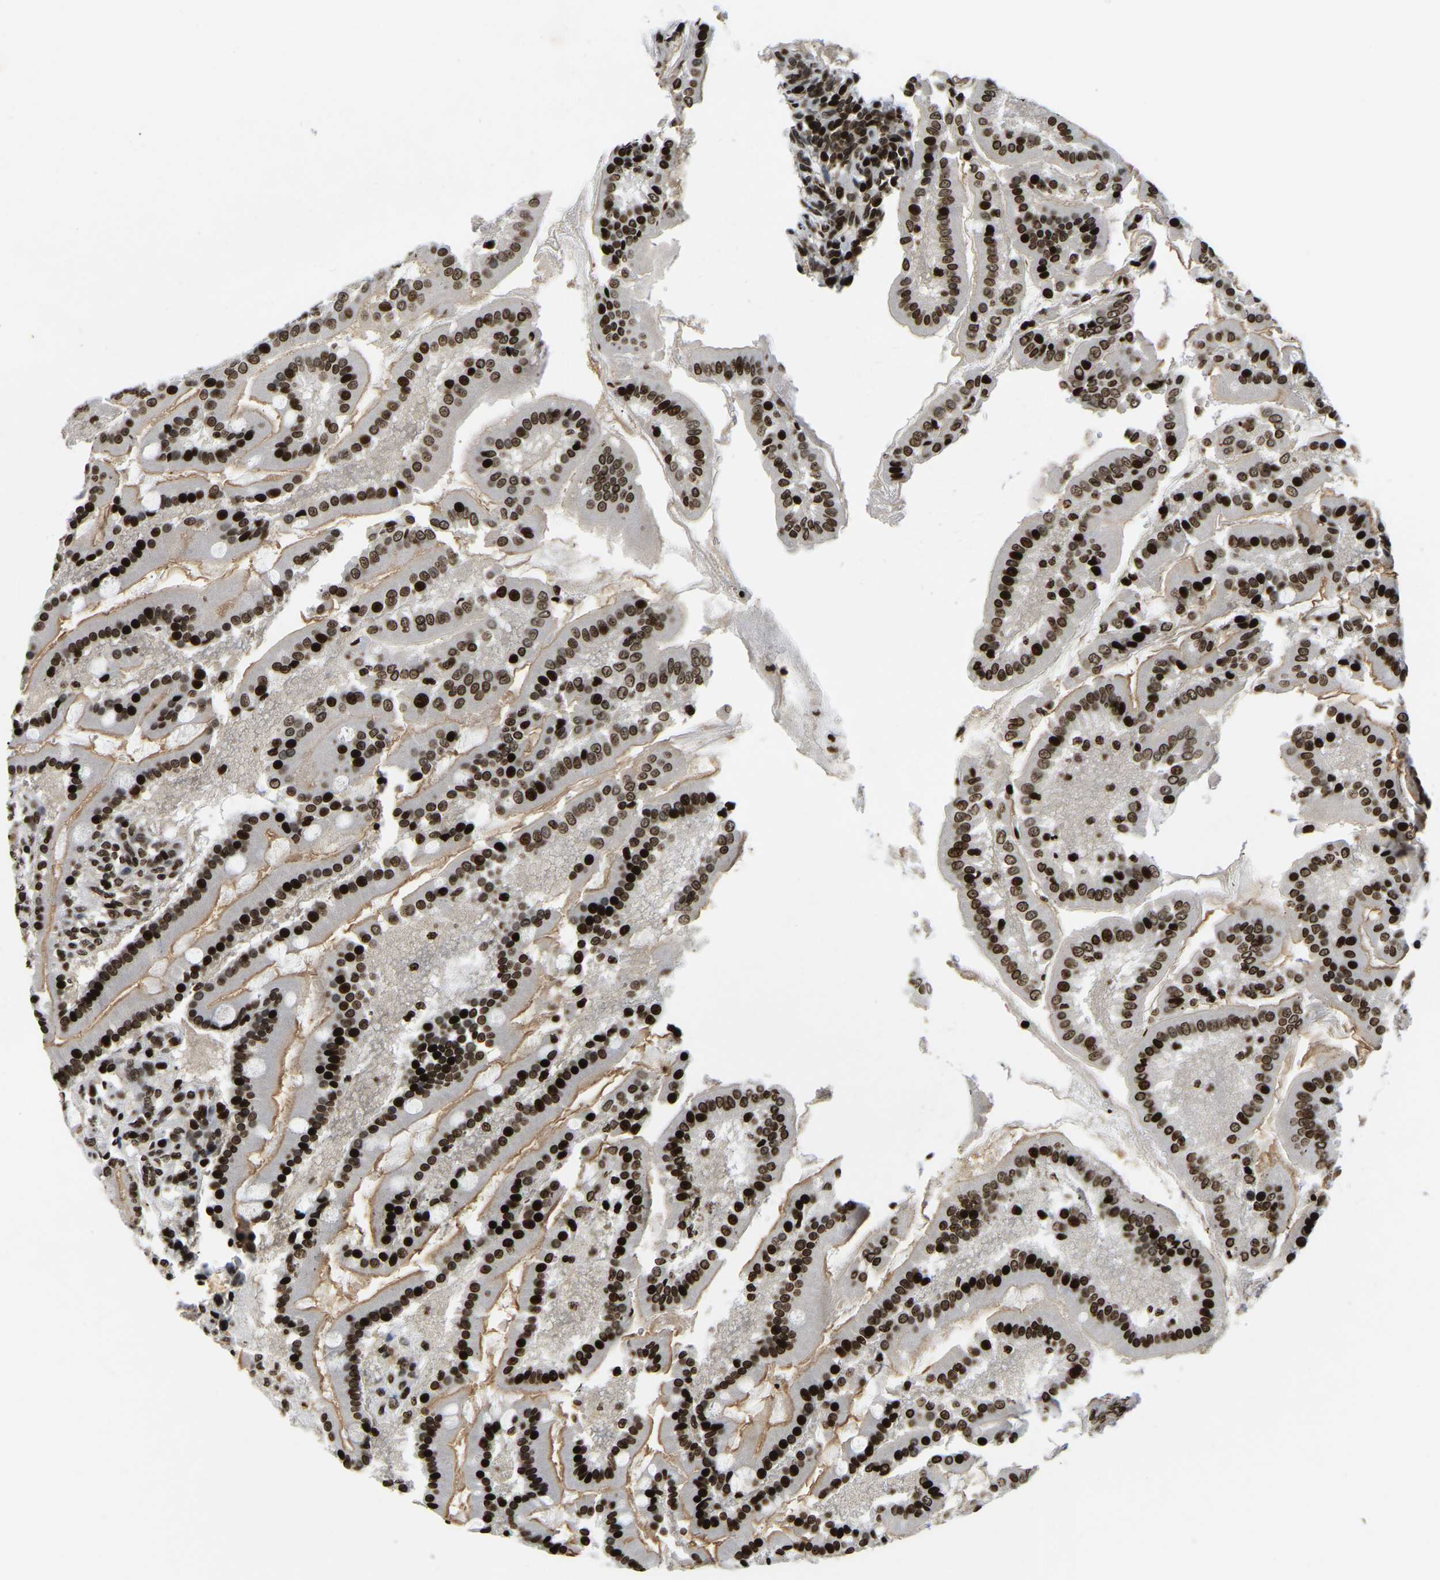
{"staining": {"intensity": "strong", "quantity": ">75%", "location": "nuclear"}, "tissue": "duodenum", "cell_type": "Glandular cells", "image_type": "normal", "snomed": [{"axis": "morphology", "description": "Normal tissue, NOS"}, {"axis": "topography", "description": "Duodenum"}], "caption": "This photomicrograph displays immunohistochemistry (IHC) staining of normal duodenum, with high strong nuclear expression in about >75% of glandular cells.", "gene": "LRRC61", "patient": {"sex": "male", "age": 50}}